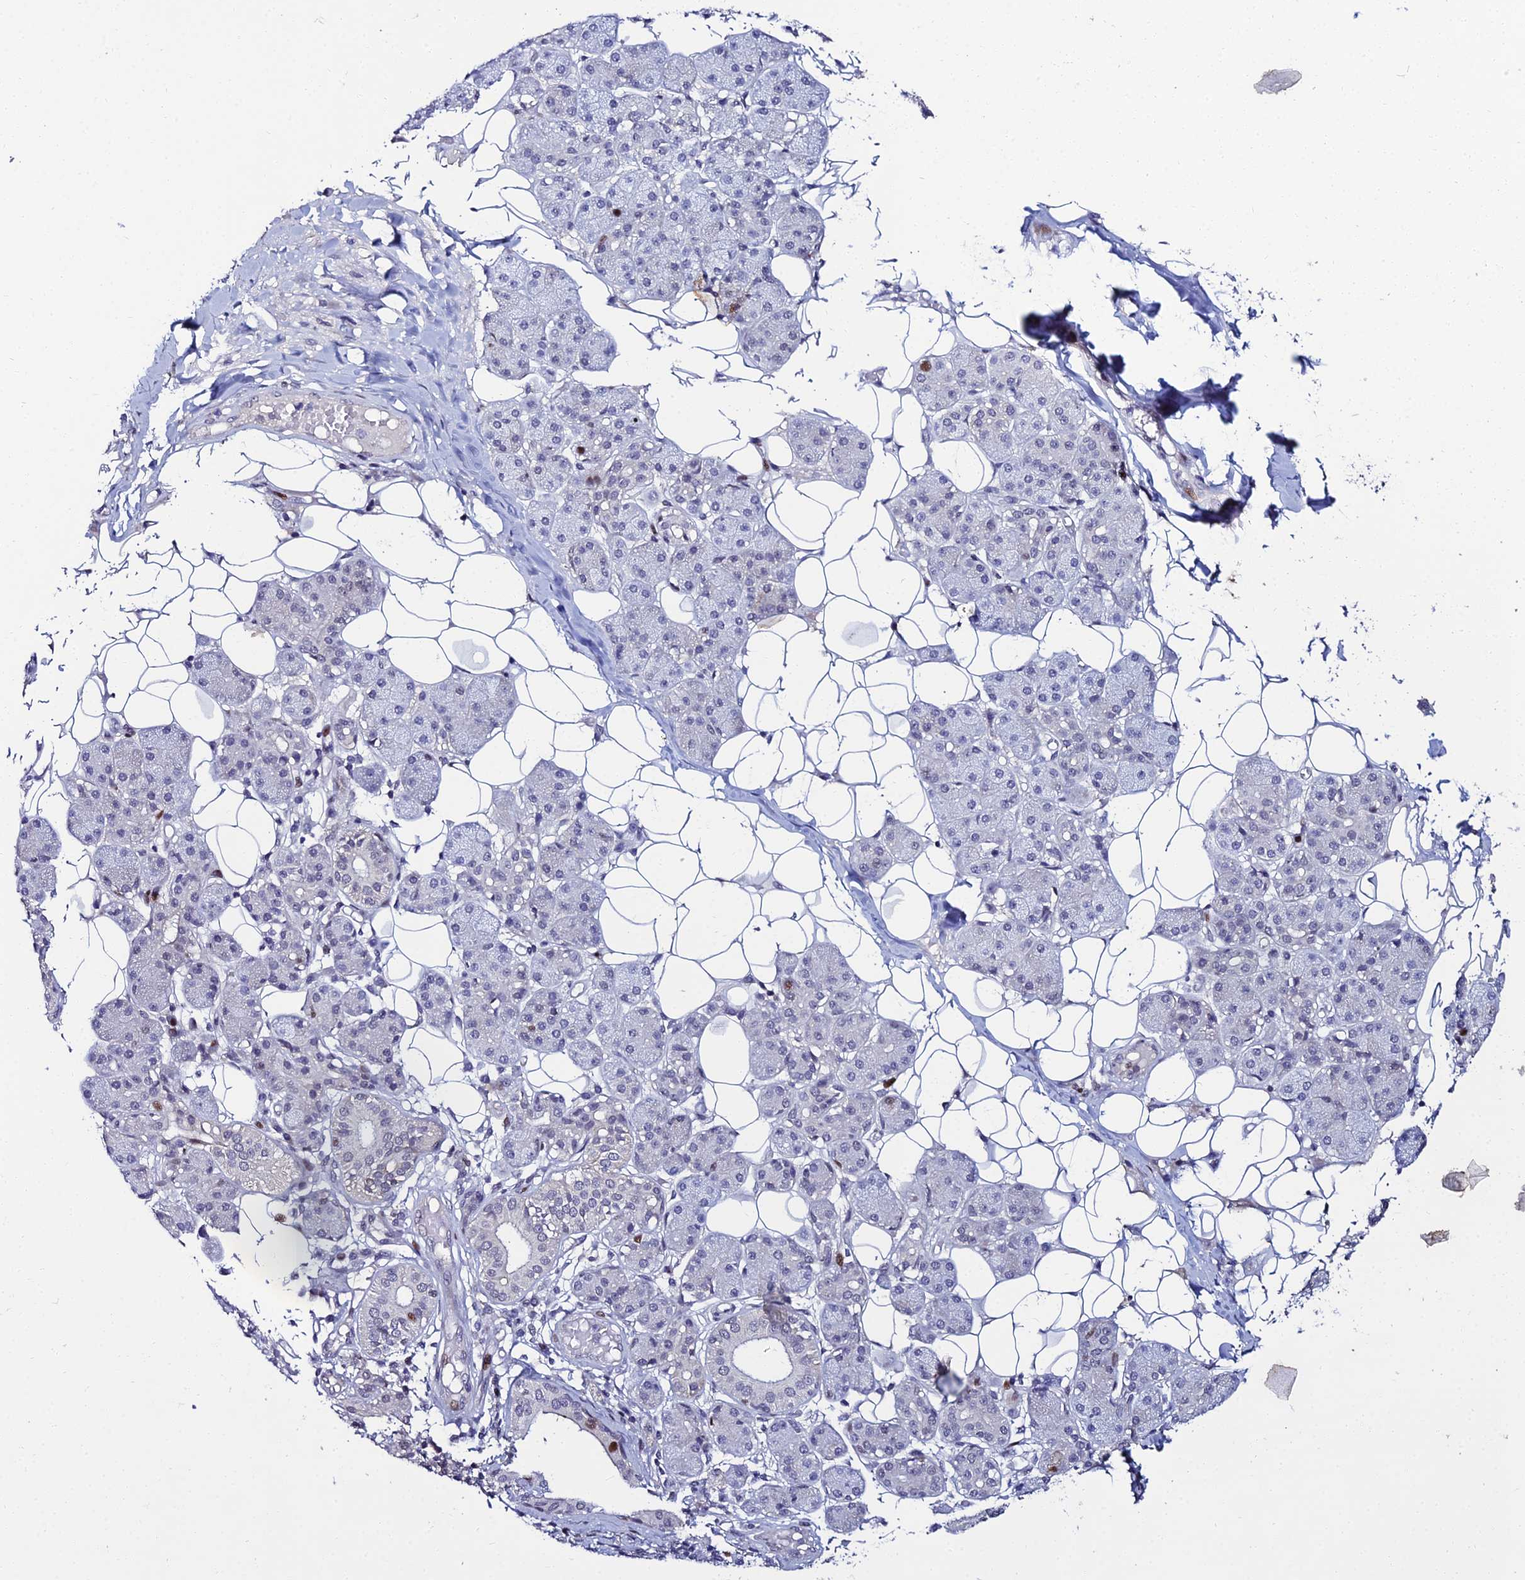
{"staining": {"intensity": "moderate", "quantity": "<25%", "location": "nuclear"}, "tissue": "salivary gland", "cell_type": "Glandular cells", "image_type": "normal", "snomed": [{"axis": "morphology", "description": "Normal tissue, NOS"}, {"axis": "topography", "description": "Salivary gland"}], "caption": "Glandular cells show moderate nuclear positivity in approximately <25% of cells in normal salivary gland.", "gene": "TAF9B", "patient": {"sex": "female", "age": 33}}